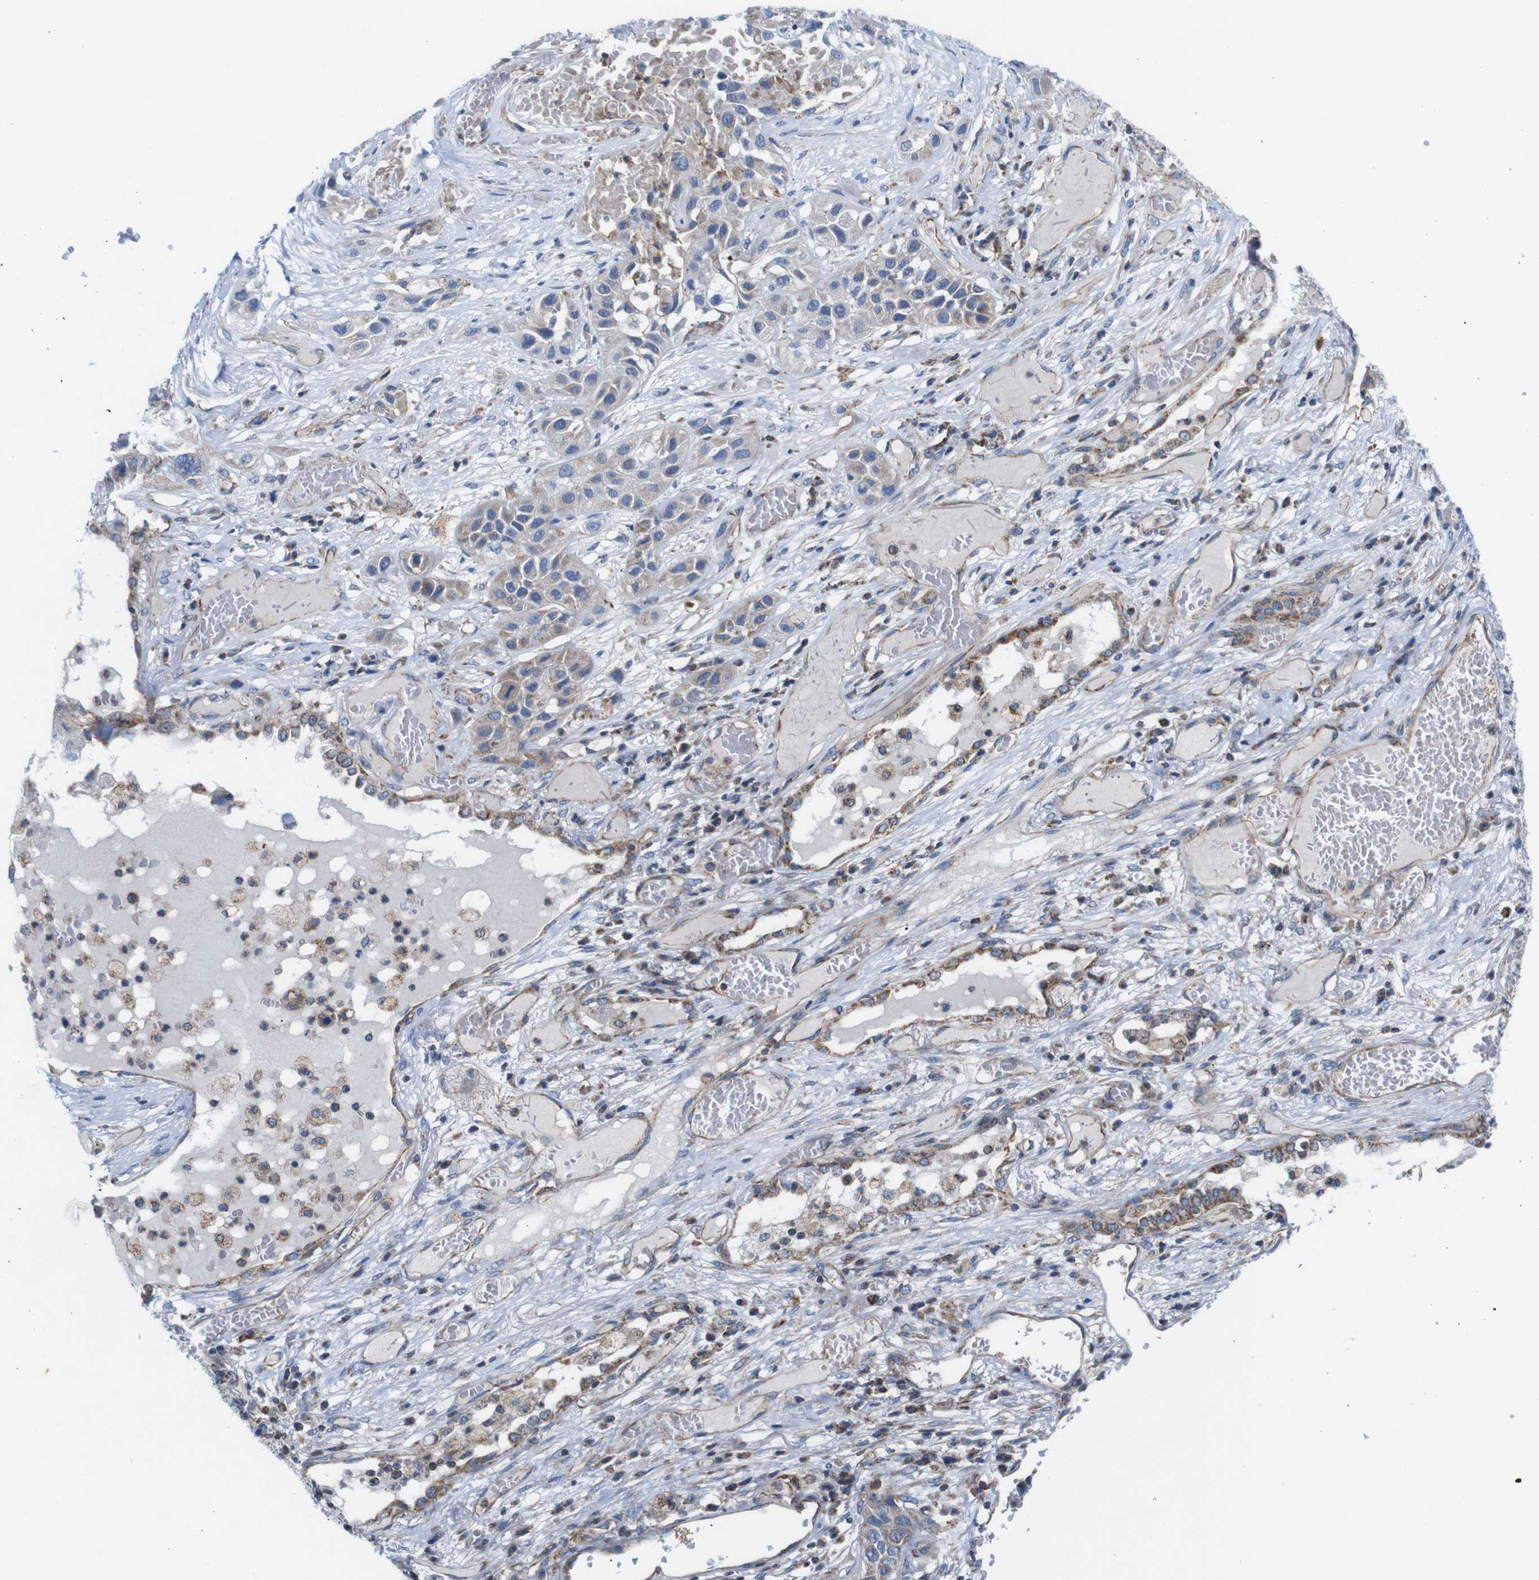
{"staining": {"intensity": "weak", "quantity": "25%-75%", "location": "cytoplasmic/membranous"}, "tissue": "lung cancer", "cell_type": "Tumor cells", "image_type": "cancer", "snomed": [{"axis": "morphology", "description": "Squamous cell carcinoma, NOS"}, {"axis": "topography", "description": "Lung"}], "caption": "Protein analysis of lung cancer (squamous cell carcinoma) tissue displays weak cytoplasmic/membranous expression in approximately 25%-75% of tumor cells.", "gene": "PDCD1LG2", "patient": {"sex": "male", "age": 71}}